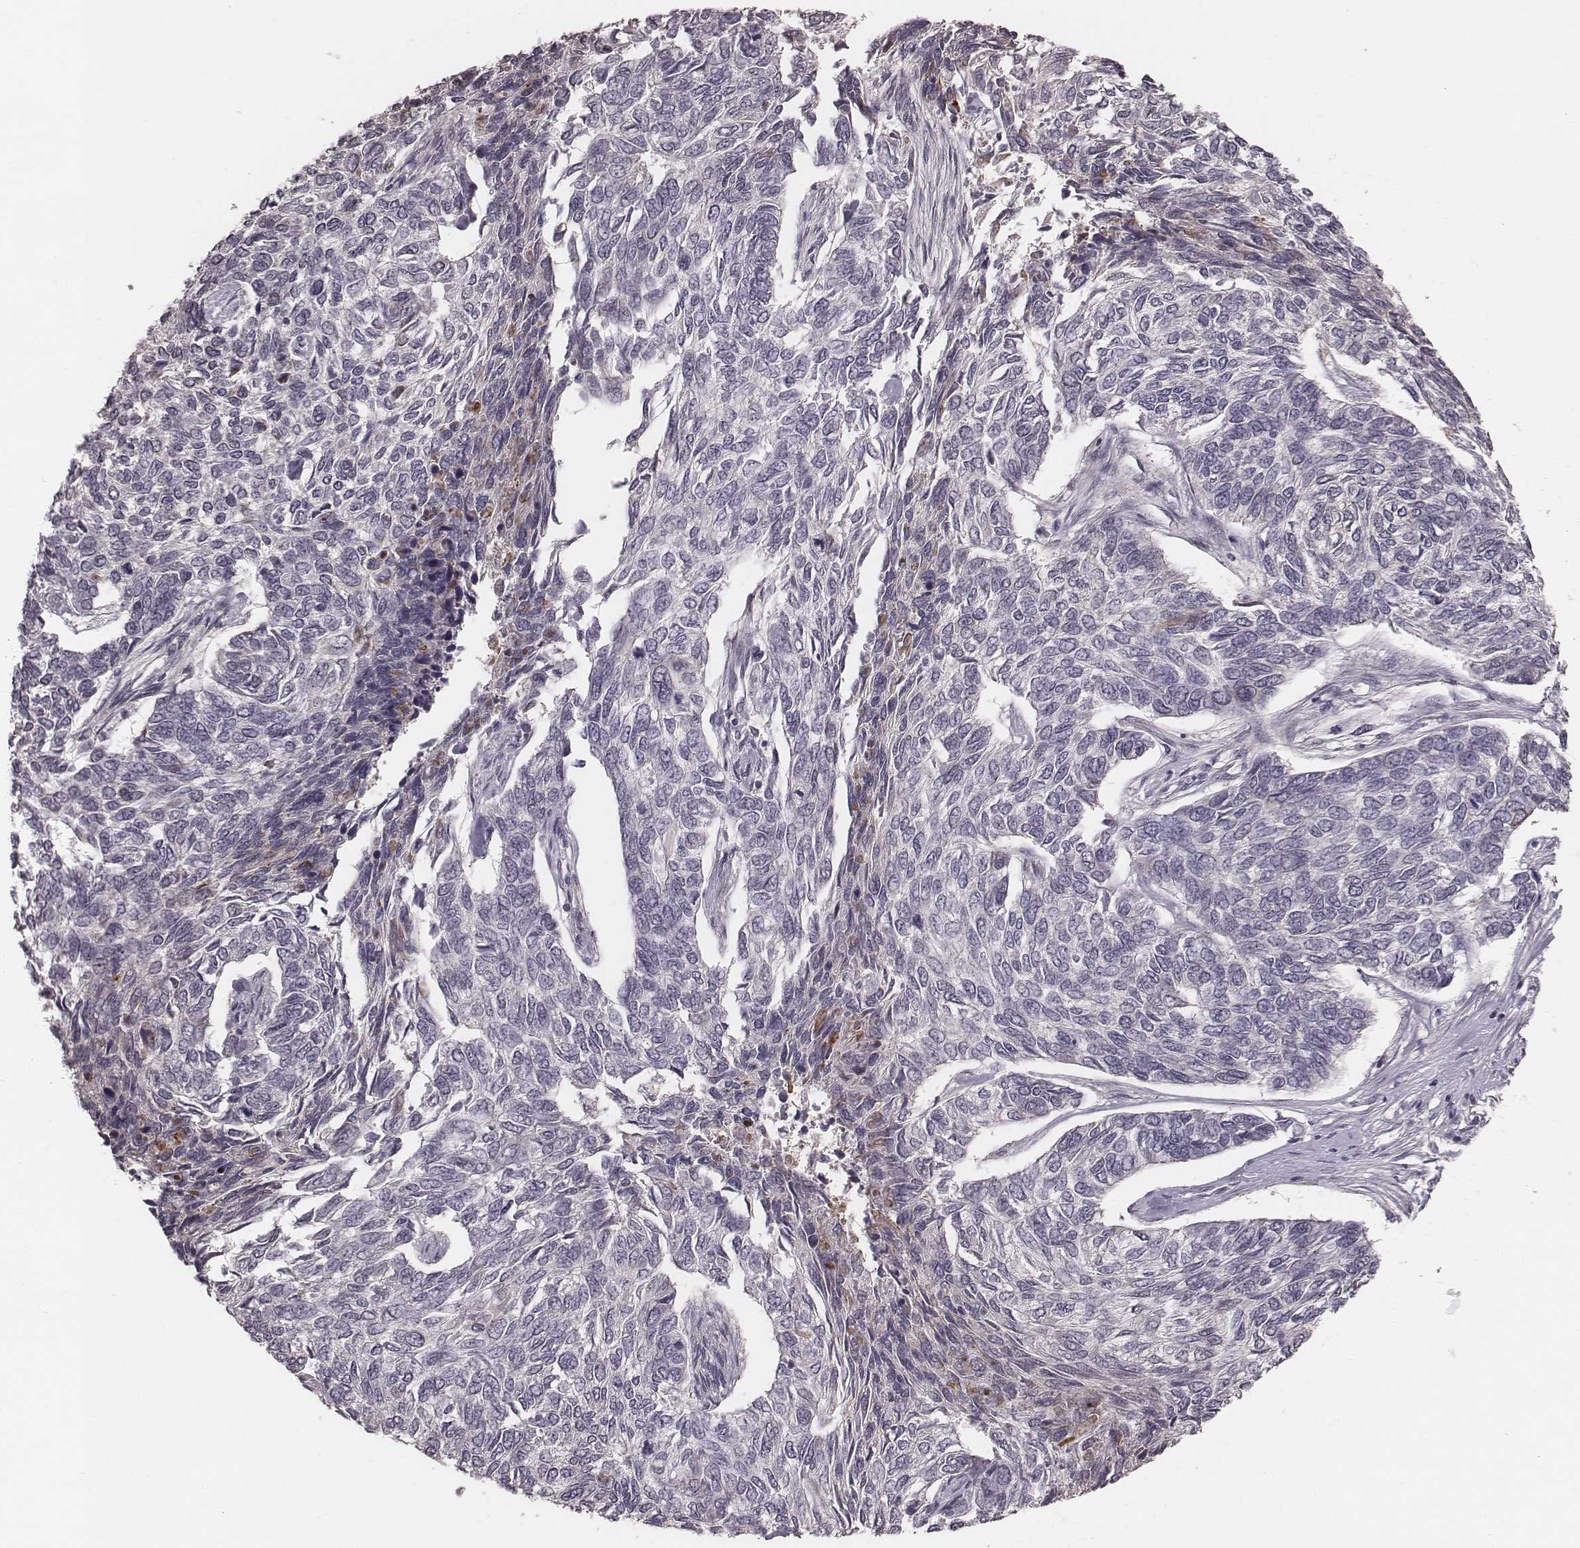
{"staining": {"intensity": "negative", "quantity": "none", "location": "none"}, "tissue": "skin cancer", "cell_type": "Tumor cells", "image_type": "cancer", "snomed": [{"axis": "morphology", "description": "Basal cell carcinoma"}, {"axis": "topography", "description": "Skin"}], "caption": "Immunohistochemistry (IHC) of human basal cell carcinoma (skin) demonstrates no positivity in tumor cells. Nuclei are stained in blue.", "gene": "IQCG", "patient": {"sex": "female", "age": 65}}